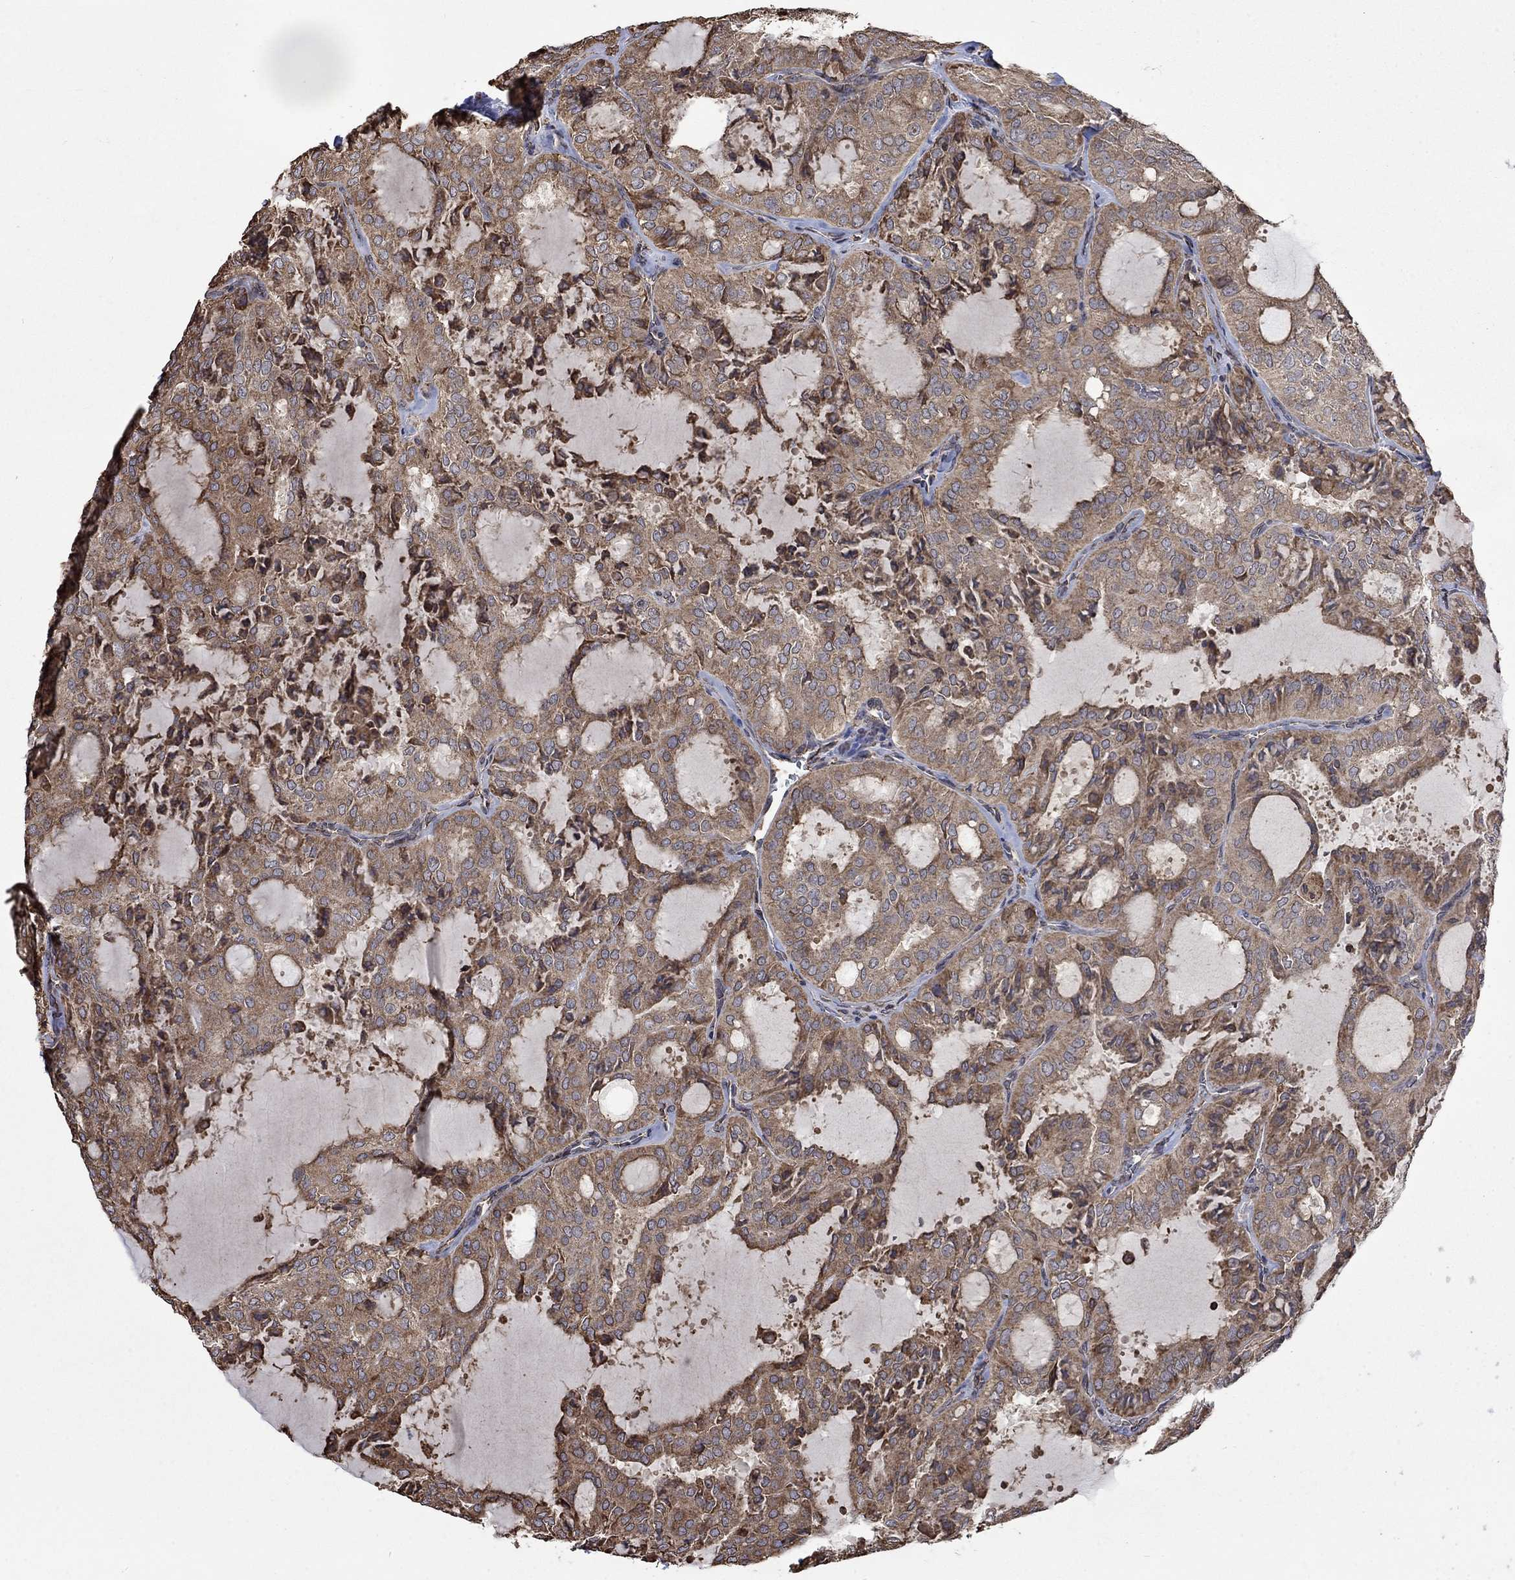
{"staining": {"intensity": "moderate", "quantity": ">75%", "location": "cytoplasmic/membranous"}, "tissue": "thyroid cancer", "cell_type": "Tumor cells", "image_type": "cancer", "snomed": [{"axis": "morphology", "description": "Follicular adenoma carcinoma, NOS"}, {"axis": "topography", "description": "Thyroid gland"}], "caption": "A photomicrograph of human follicular adenoma carcinoma (thyroid) stained for a protein reveals moderate cytoplasmic/membranous brown staining in tumor cells.", "gene": "ESRRA", "patient": {"sex": "male", "age": 75}}